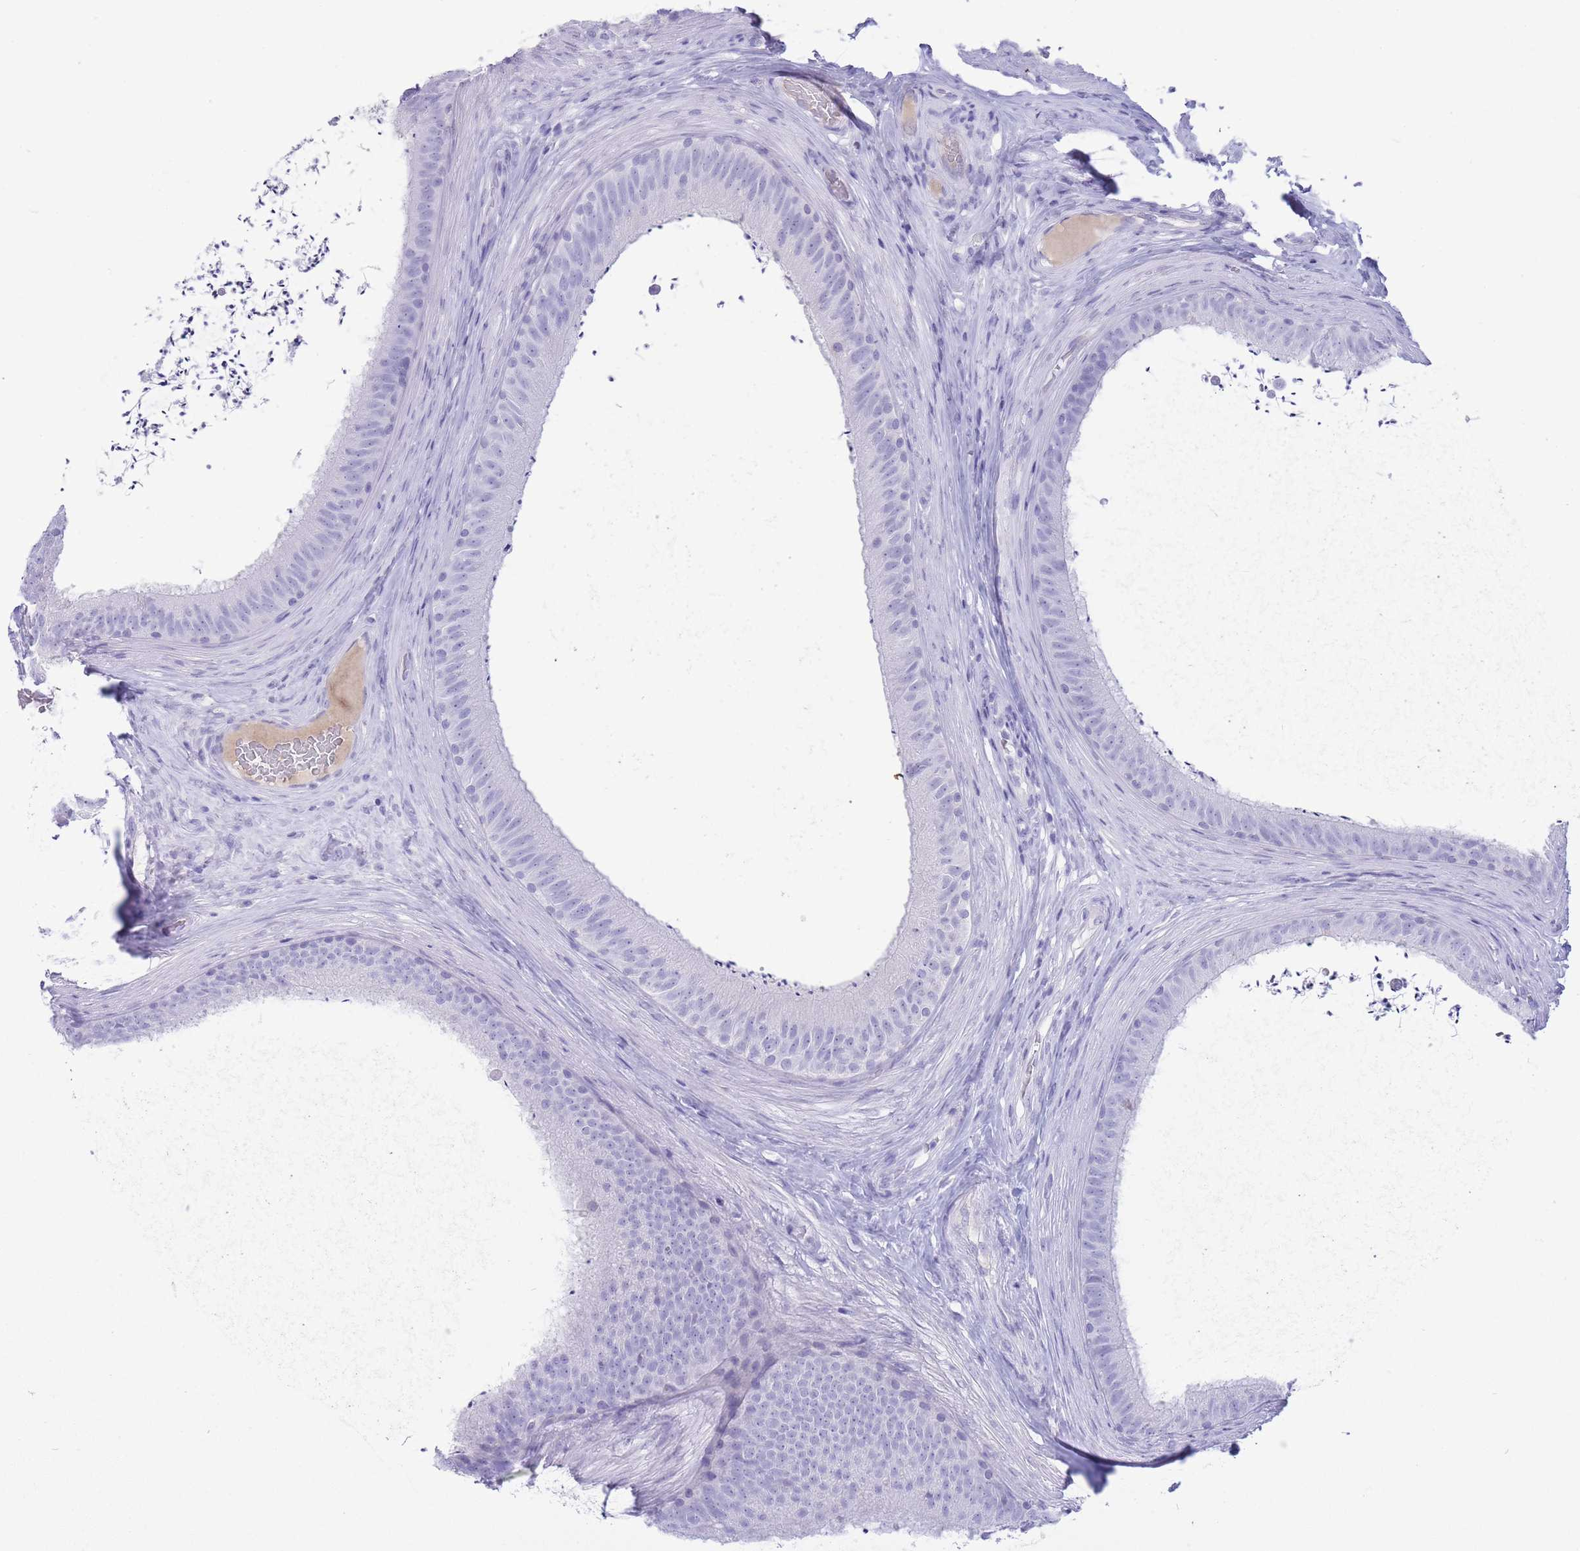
{"staining": {"intensity": "negative", "quantity": "none", "location": "none"}, "tissue": "epididymis", "cell_type": "Glandular cells", "image_type": "normal", "snomed": [{"axis": "morphology", "description": "Normal tissue, NOS"}, {"axis": "topography", "description": "Testis"}, {"axis": "topography", "description": "Epididymis"}], "caption": "This is an immunohistochemistry (IHC) photomicrograph of unremarkable human epididymis. There is no staining in glandular cells.", "gene": "ASAP3", "patient": {"sex": "male", "age": 41}}